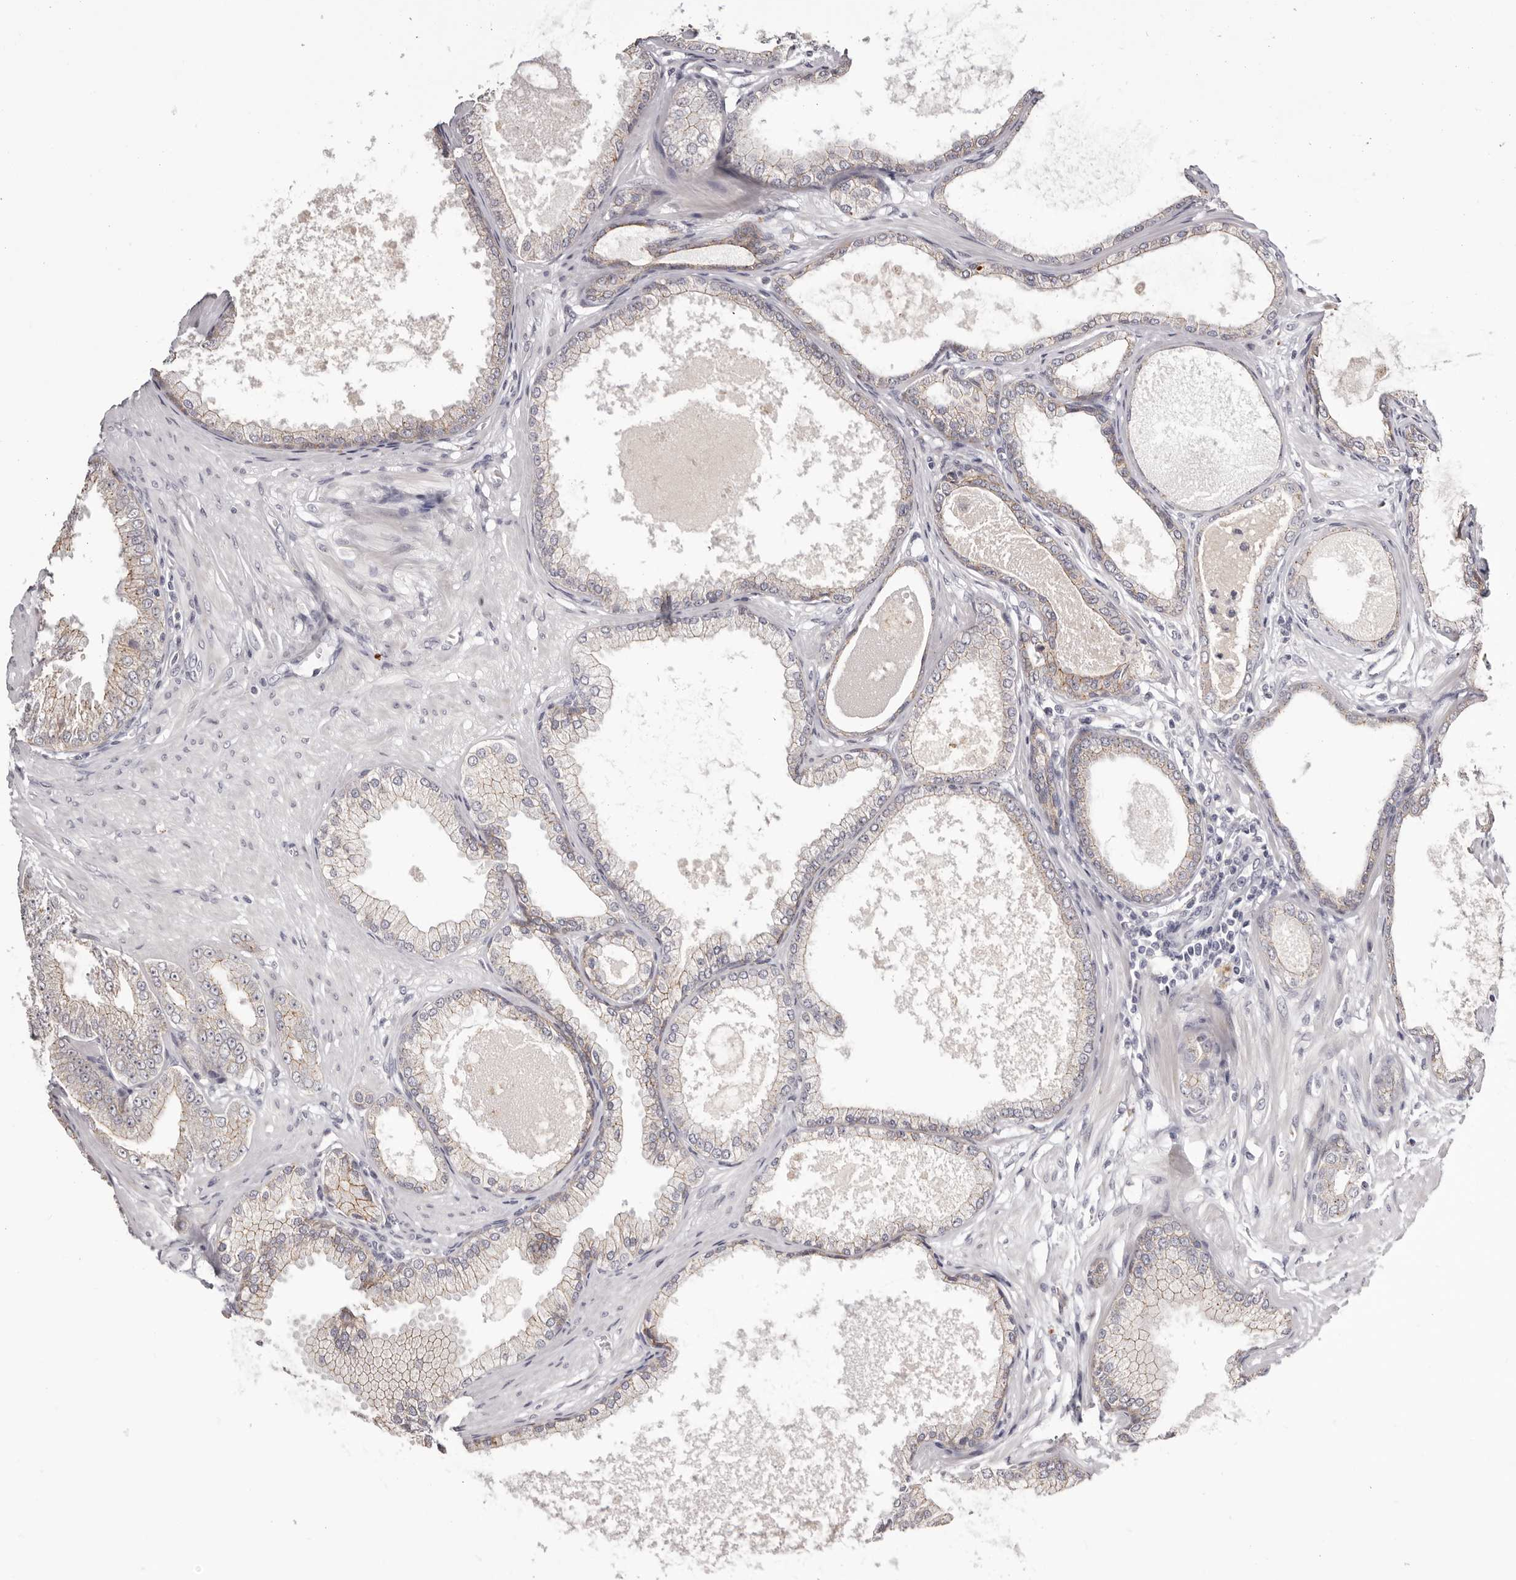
{"staining": {"intensity": "weak", "quantity": "<25%", "location": "cytoplasmic/membranous"}, "tissue": "prostate cancer", "cell_type": "Tumor cells", "image_type": "cancer", "snomed": [{"axis": "morphology", "description": "Adenocarcinoma, Low grade"}, {"axis": "topography", "description": "Prostate"}], "caption": "Tumor cells show no significant protein positivity in adenocarcinoma (low-grade) (prostate).", "gene": "PCDHB6", "patient": {"sex": "male", "age": 63}}